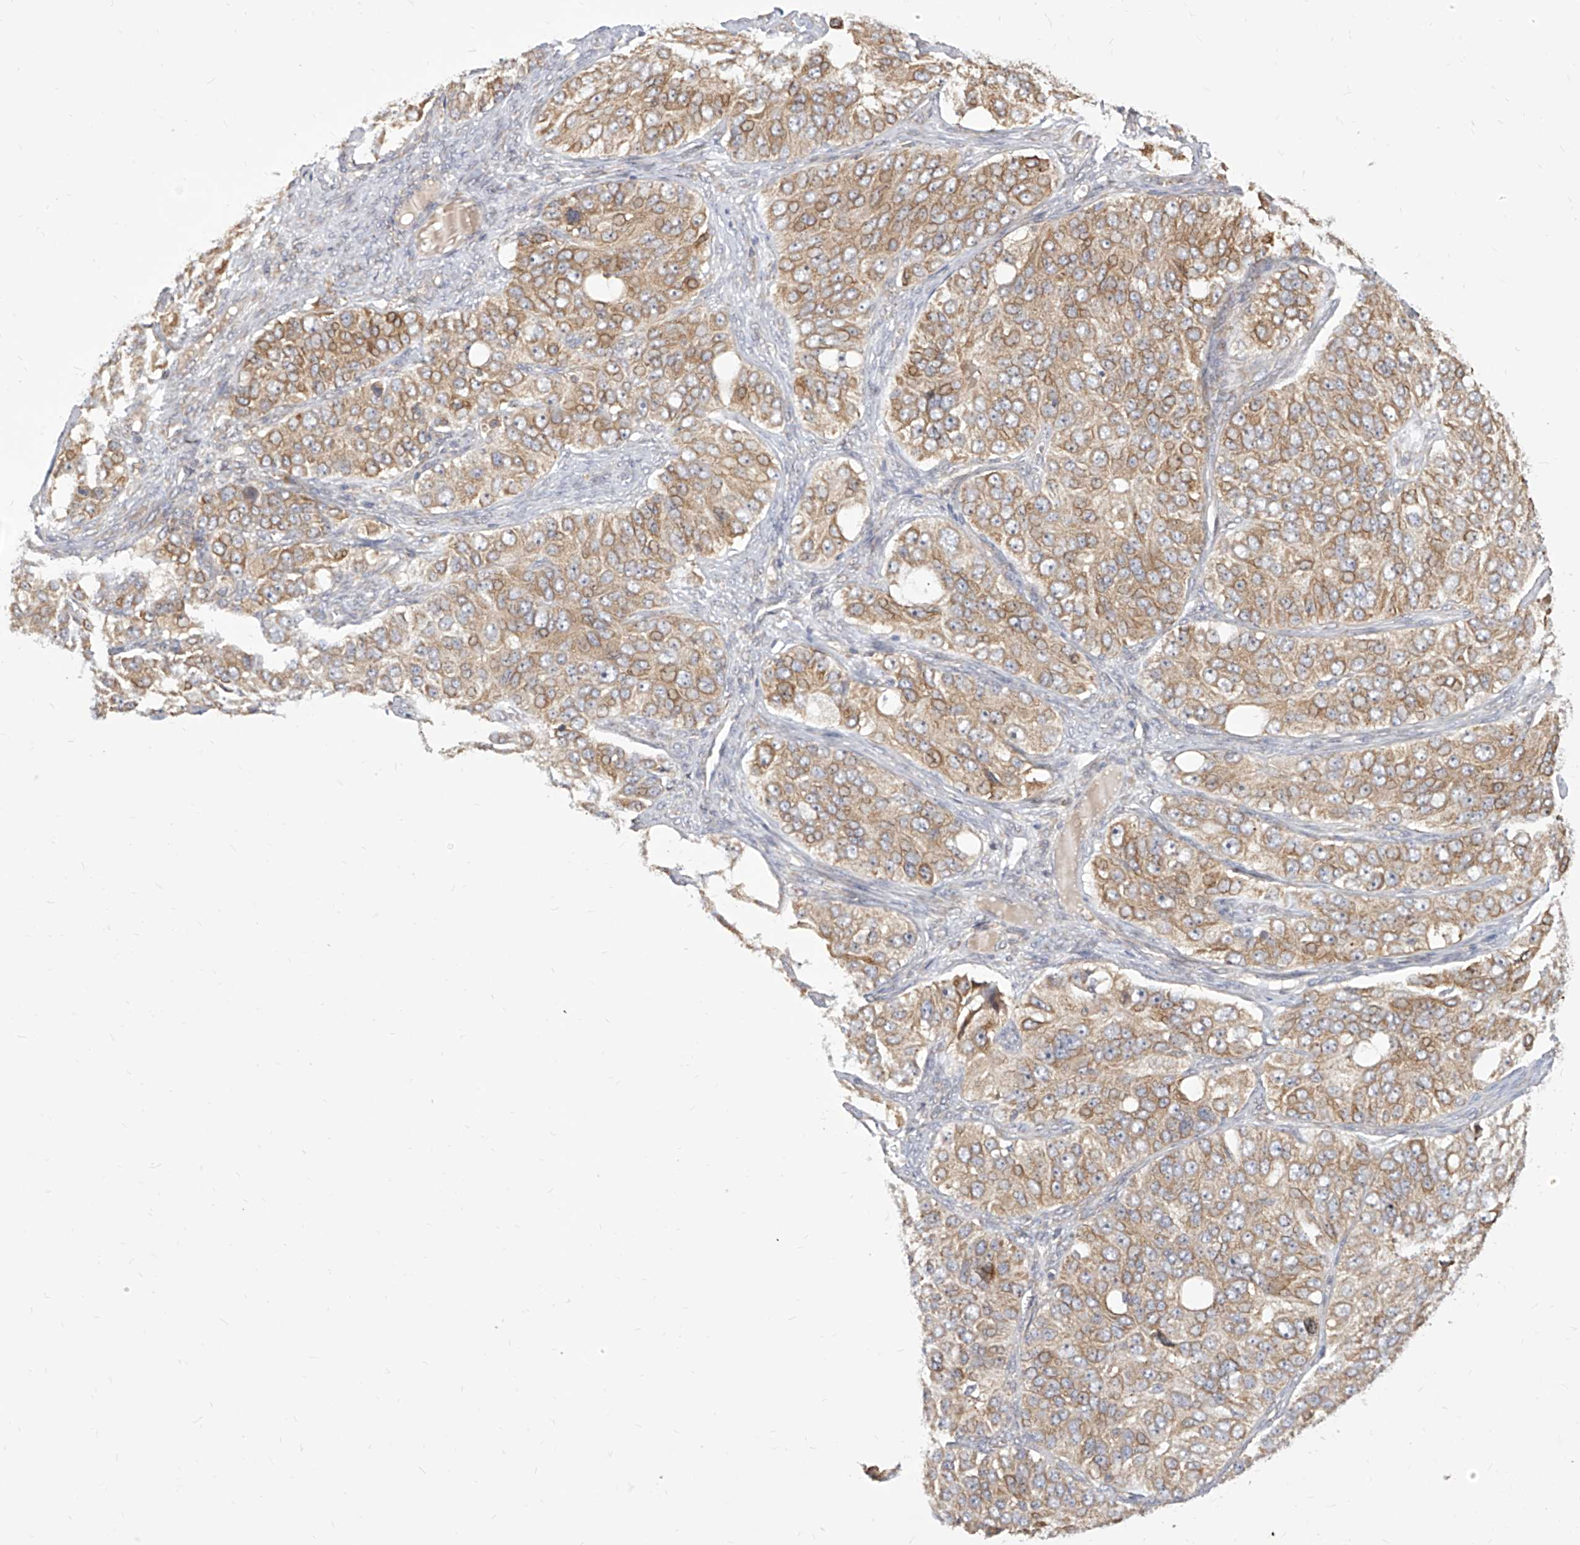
{"staining": {"intensity": "moderate", "quantity": ">75%", "location": "cytoplasmic/membranous"}, "tissue": "ovarian cancer", "cell_type": "Tumor cells", "image_type": "cancer", "snomed": [{"axis": "morphology", "description": "Carcinoma, endometroid"}, {"axis": "topography", "description": "Ovary"}], "caption": "Immunohistochemistry micrograph of neoplastic tissue: human ovarian cancer stained using immunohistochemistry exhibits medium levels of moderate protein expression localized specifically in the cytoplasmic/membranous of tumor cells, appearing as a cytoplasmic/membranous brown color.", "gene": "FAM83B", "patient": {"sex": "female", "age": 51}}